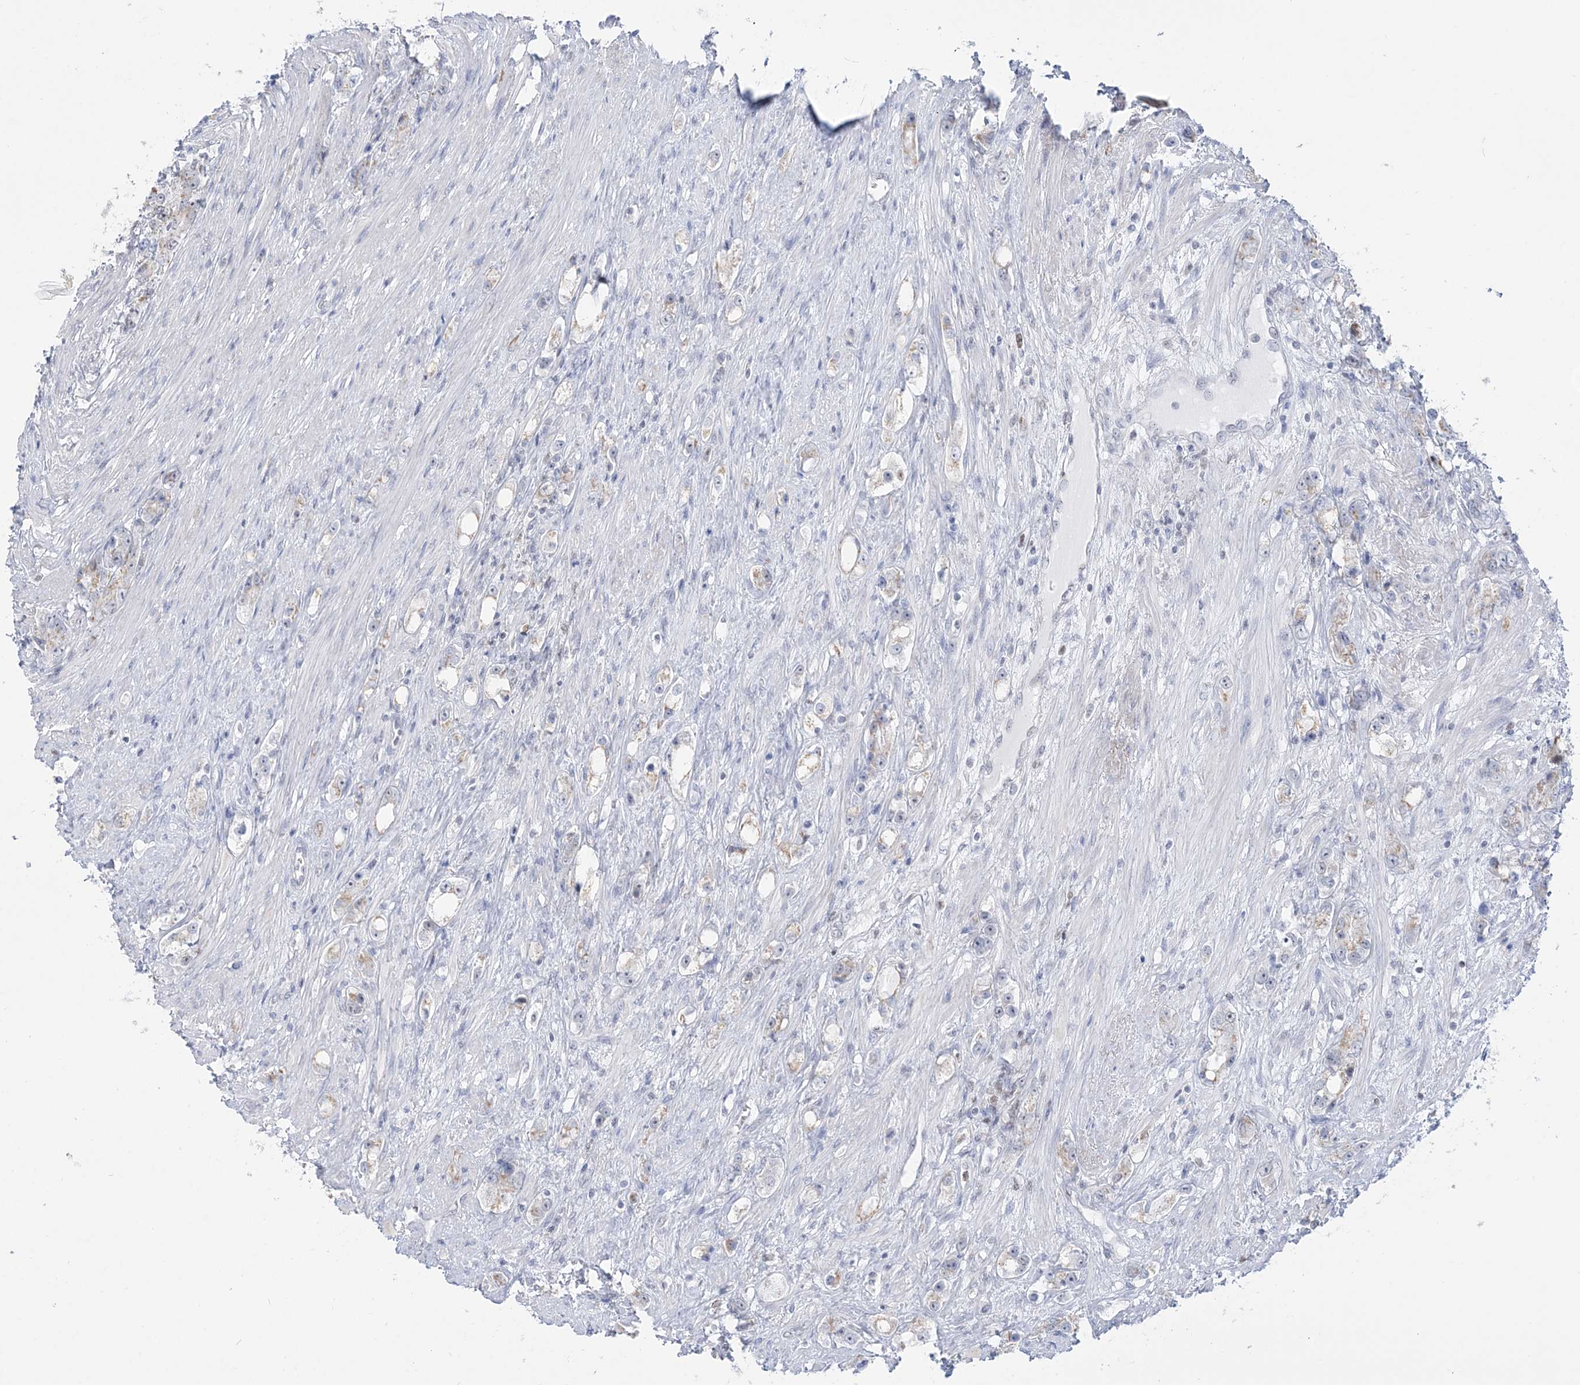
{"staining": {"intensity": "weak", "quantity": "25%-75%", "location": "cytoplasmic/membranous"}, "tissue": "prostate cancer", "cell_type": "Tumor cells", "image_type": "cancer", "snomed": [{"axis": "morphology", "description": "Adenocarcinoma, High grade"}, {"axis": "topography", "description": "Prostate"}], "caption": "The histopathology image exhibits staining of prostate adenocarcinoma (high-grade), revealing weak cytoplasmic/membranous protein staining (brown color) within tumor cells. (IHC, brightfield microscopy, high magnification).", "gene": "DDX21", "patient": {"sex": "male", "age": 63}}